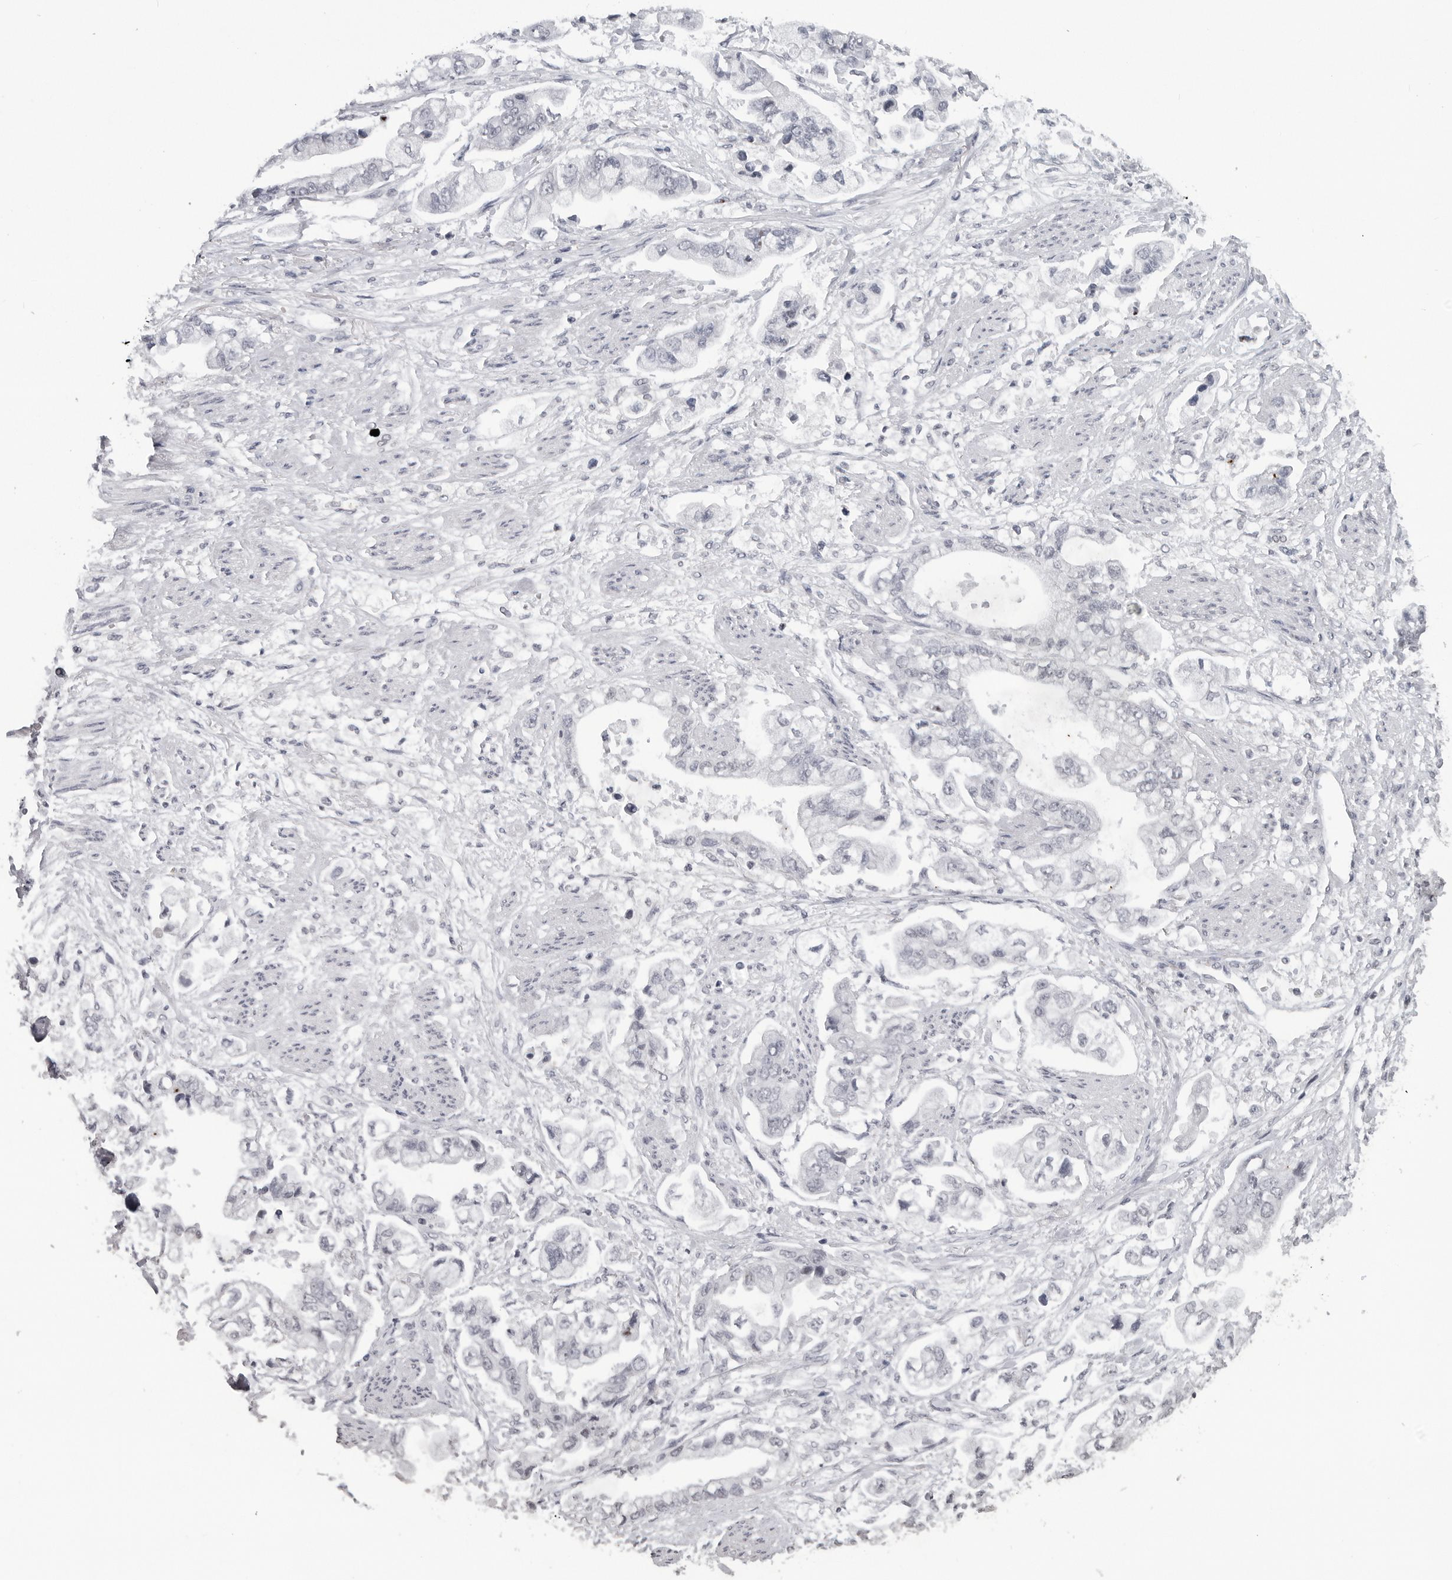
{"staining": {"intensity": "negative", "quantity": "none", "location": "none"}, "tissue": "stomach cancer", "cell_type": "Tumor cells", "image_type": "cancer", "snomed": [{"axis": "morphology", "description": "Adenocarcinoma, NOS"}, {"axis": "topography", "description": "Stomach"}], "caption": "Tumor cells show no significant staining in adenocarcinoma (stomach).", "gene": "DDX54", "patient": {"sex": "male", "age": 62}}